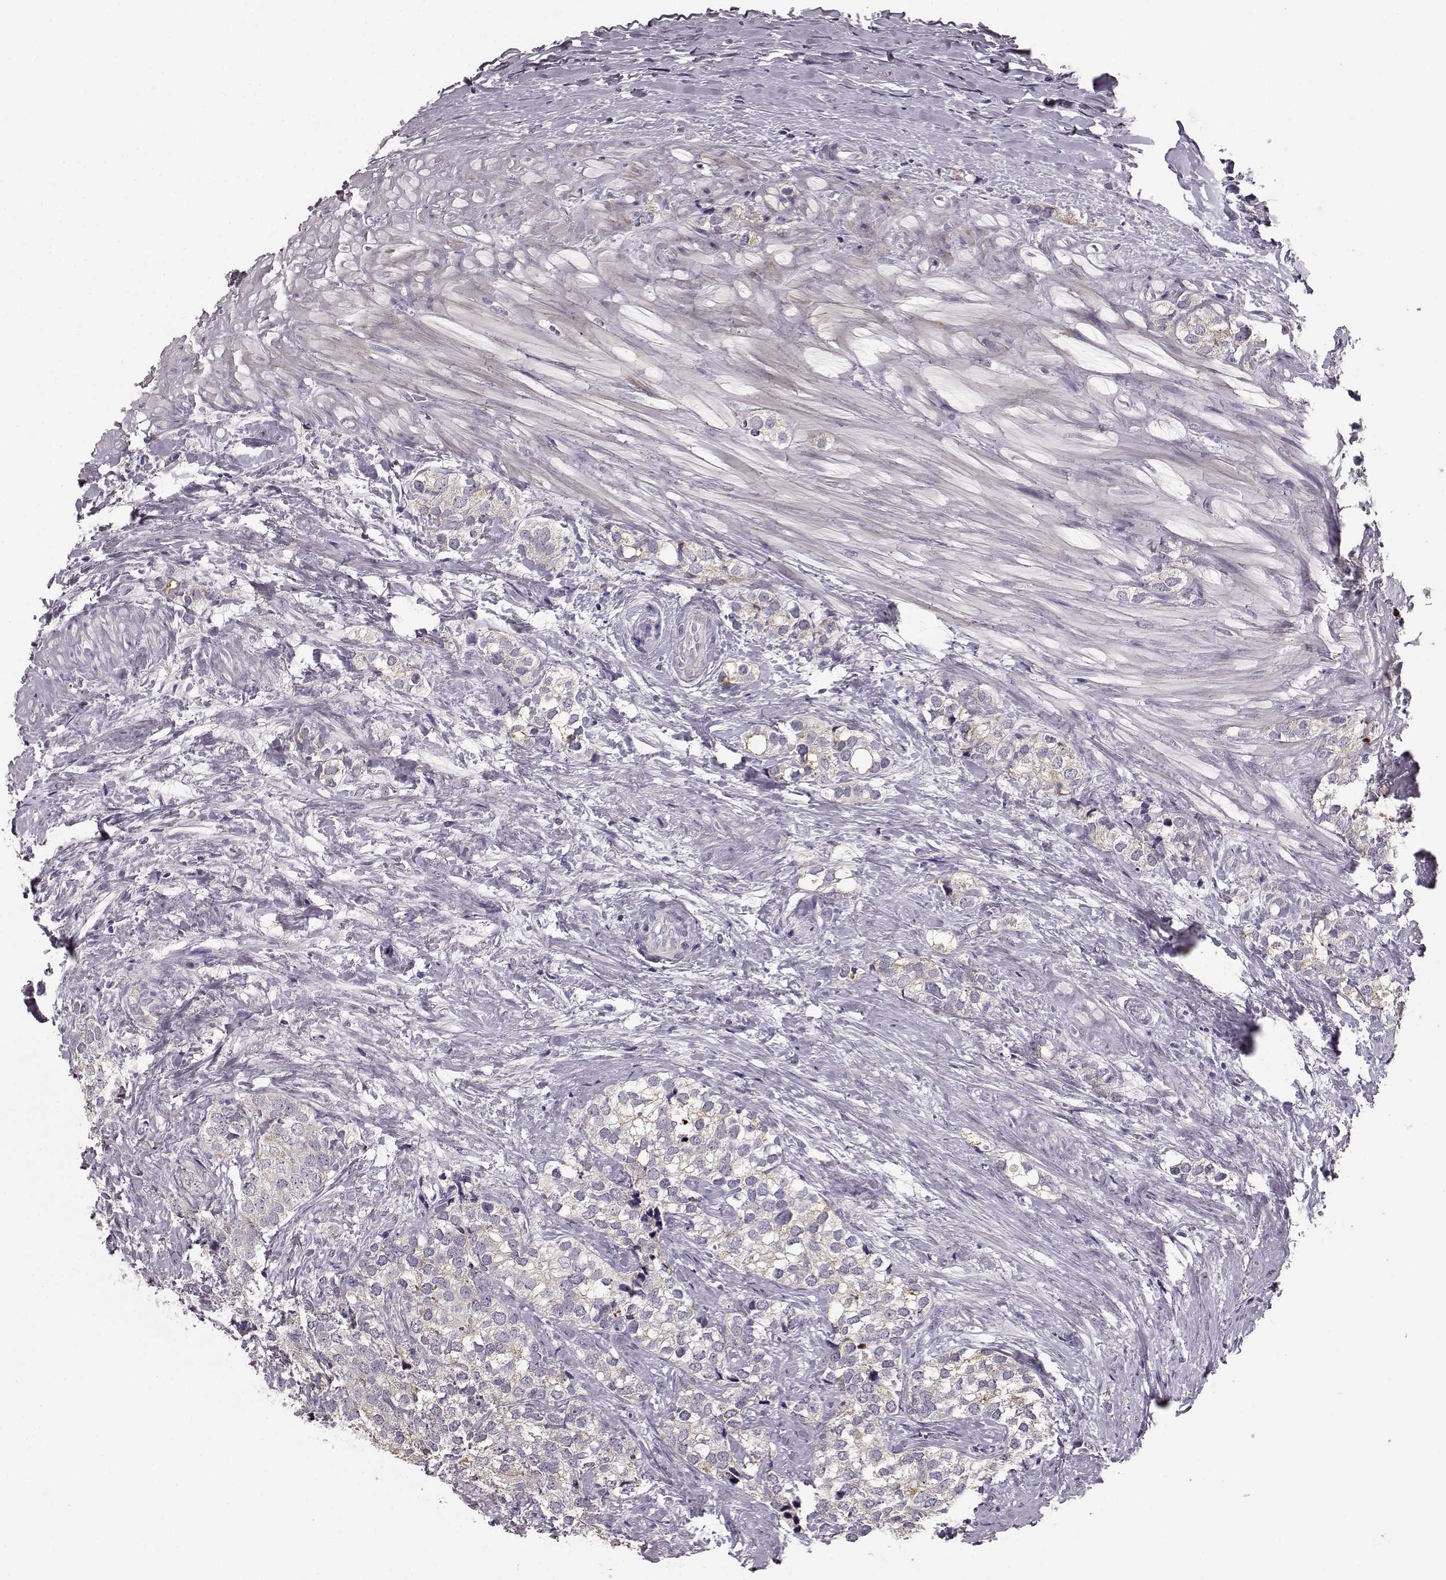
{"staining": {"intensity": "weak", "quantity": "<25%", "location": "cytoplasmic/membranous"}, "tissue": "prostate cancer", "cell_type": "Tumor cells", "image_type": "cancer", "snomed": [{"axis": "morphology", "description": "Adenocarcinoma, NOS"}, {"axis": "topography", "description": "Prostate and seminal vesicle, NOS"}], "caption": "The photomicrograph demonstrates no staining of tumor cells in prostate cancer.", "gene": "YJEFN3", "patient": {"sex": "male", "age": 63}}